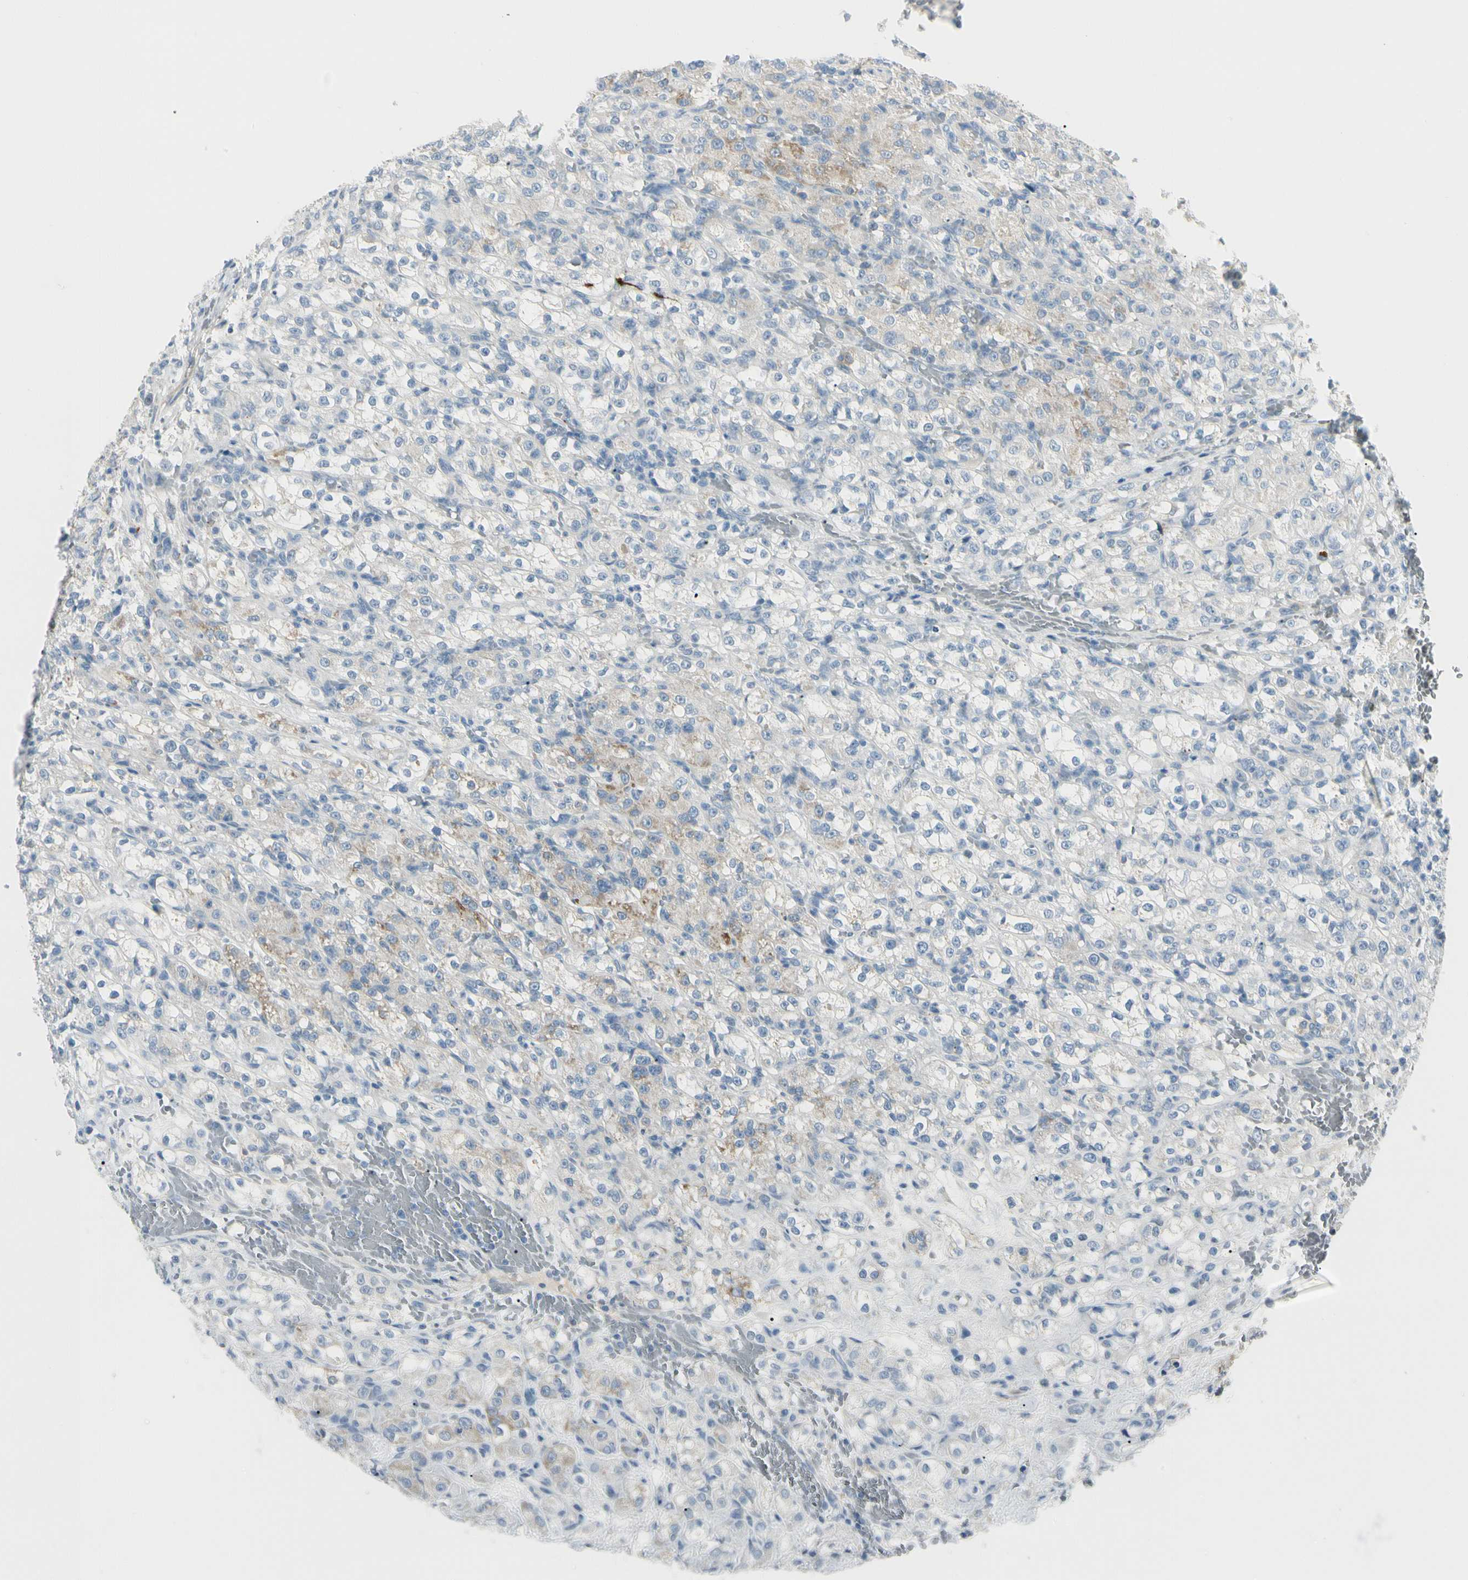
{"staining": {"intensity": "moderate", "quantity": "<25%", "location": "cytoplasmic/membranous"}, "tissue": "renal cancer", "cell_type": "Tumor cells", "image_type": "cancer", "snomed": [{"axis": "morphology", "description": "Normal tissue, NOS"}, {"axis": "morphology", "description": "Adenocarcinoma, NOS"}, {"axis": "topography", "description": "Kidney"}], "caption": "This is a histology image of immunohistochemistry (IHC) staining of renal cancer (adenocarcinoma), which shows moderate staining in the cytoplasmic/membranous of tumor cells.", "gene": "SLC6A15", "patient": {"sex": "male", "age": 61}}